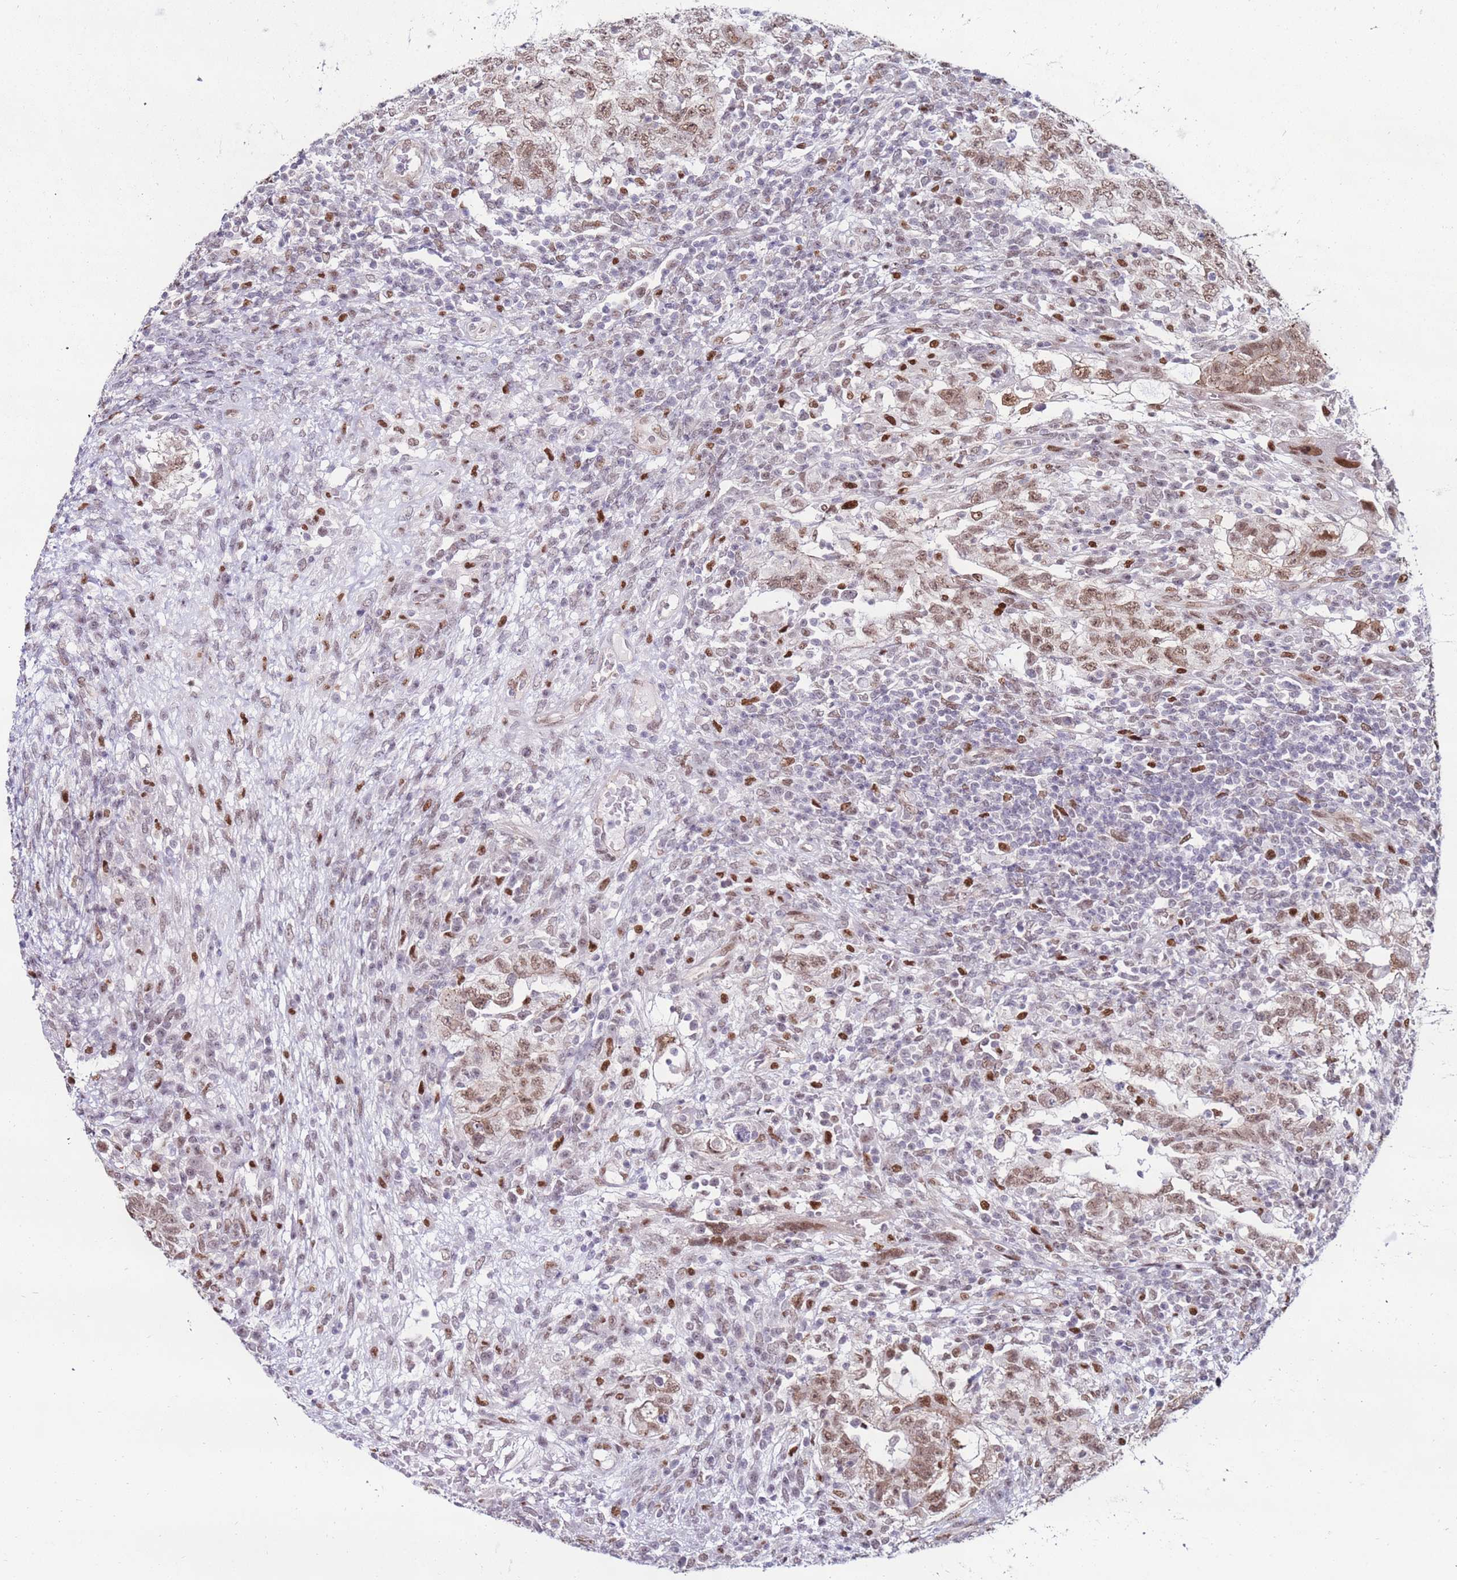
{"staining": {"intensity": "moderate", "quantity": ">75%", "location": "nuclear"}, "tissue": "testis cancer", "cell_type": "Tumor cells", "image_type": "cancer", "snomed": [{"axis": "morphology", "description": "Carcinoma, Embryonal, NOS"}, {"axis": "topography", "description": "Testis"}], "caption": "Testis embryonal carcinoma stained with DAB (3,3'-diaminobenzidine) IHC demonstrates medium levels of moderate nuclear positivity in about >75% of tumor cells.", "gene": "KPNA4", "patient": {"sex": "male", "age": 26}}